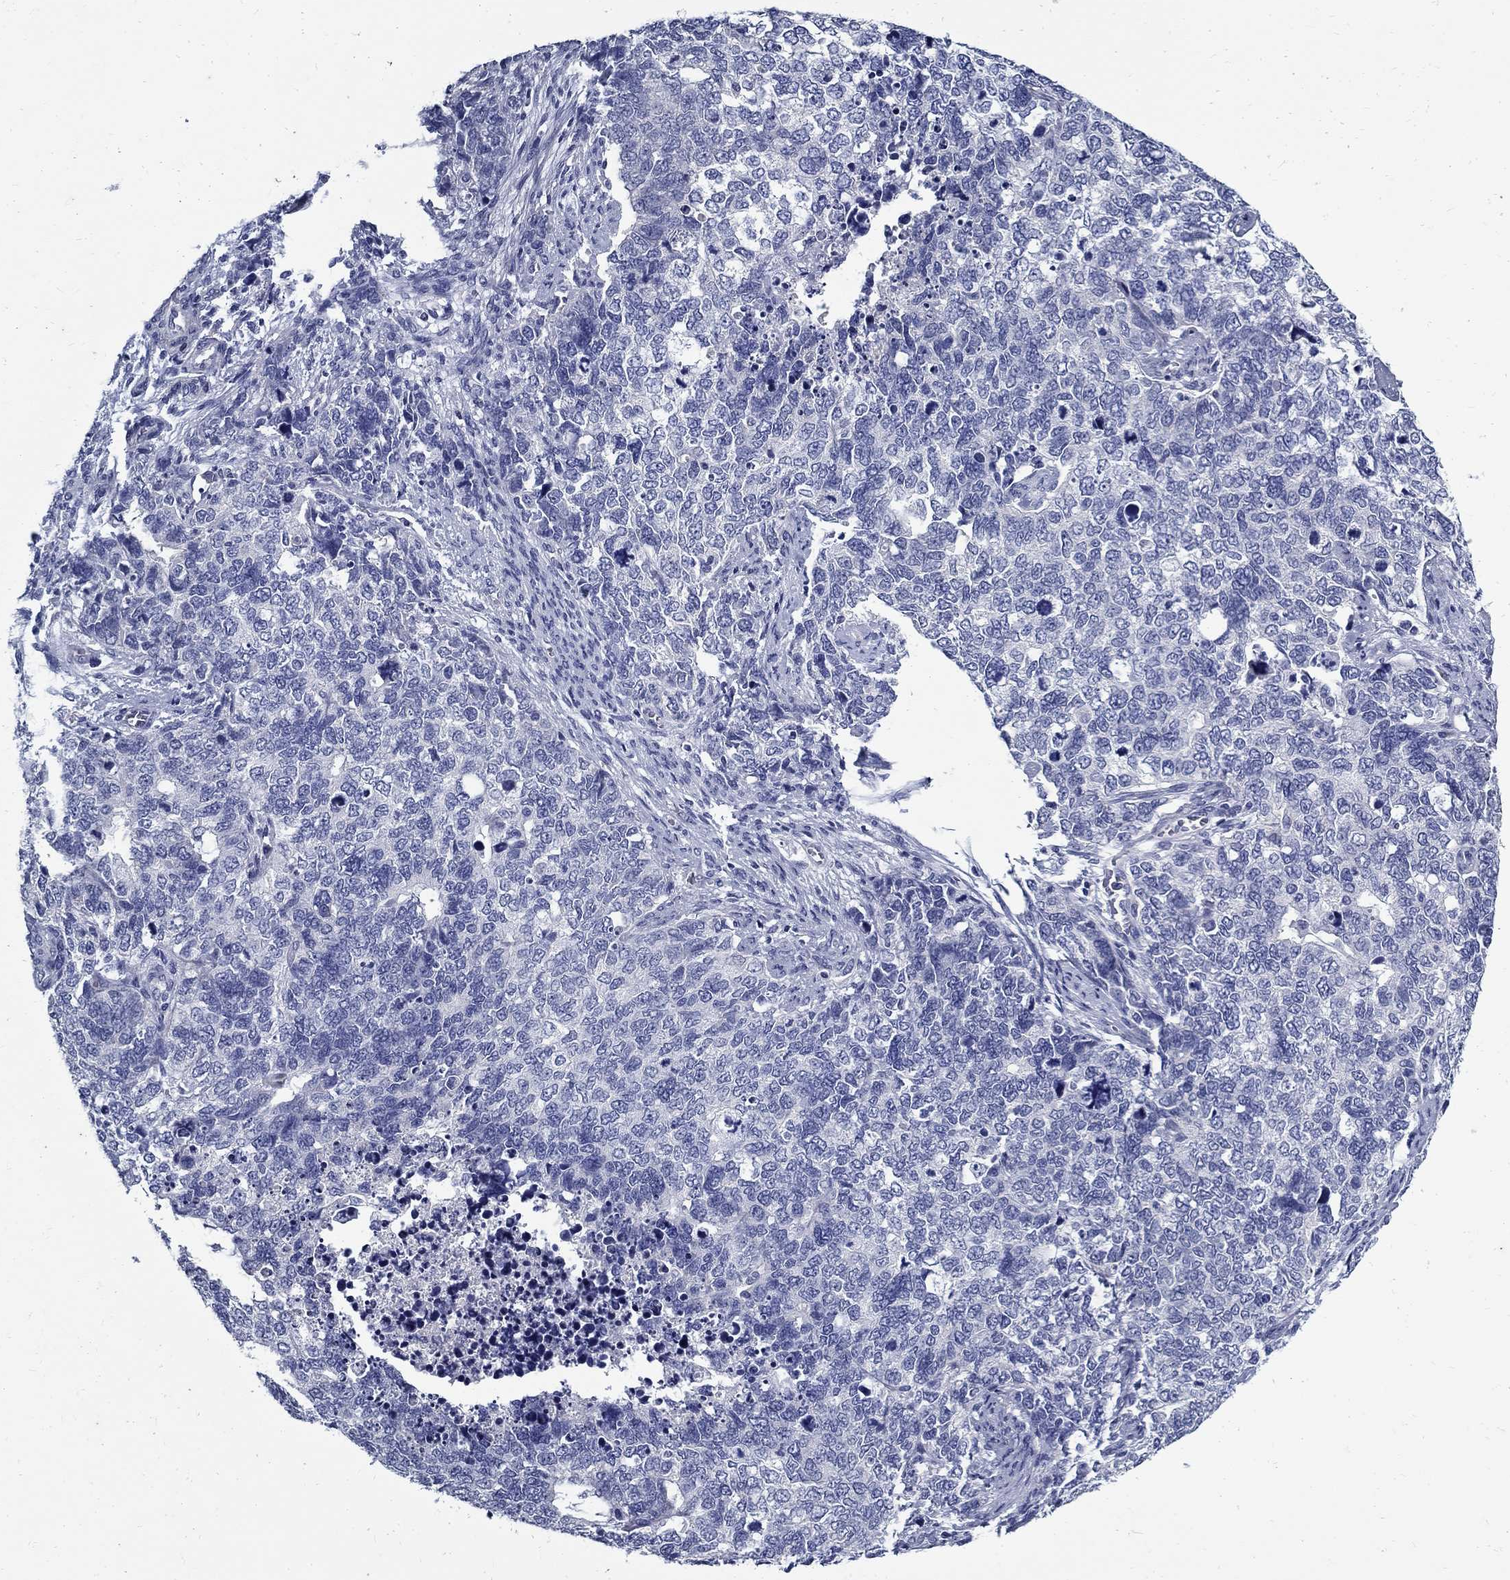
{"staining": {"intensity": "negative", "quantity": "none", "location": "none"}, "tissue": "cervical cancer", "cell_type": "Tumor cells", "image_type": "cancer", "snomed": [{"axis": "morphology", "description": "Squamous cell carcinoma, NOS"}, {"axis": "topography", "description": "Cervix"}], "caption": "Cervical squamous cell carcinoma was stained to show a protein in brown. There is no significant staining in tumor cells.", "gene": "TGM4", "patient": {"sex": "female", "age": 63}}